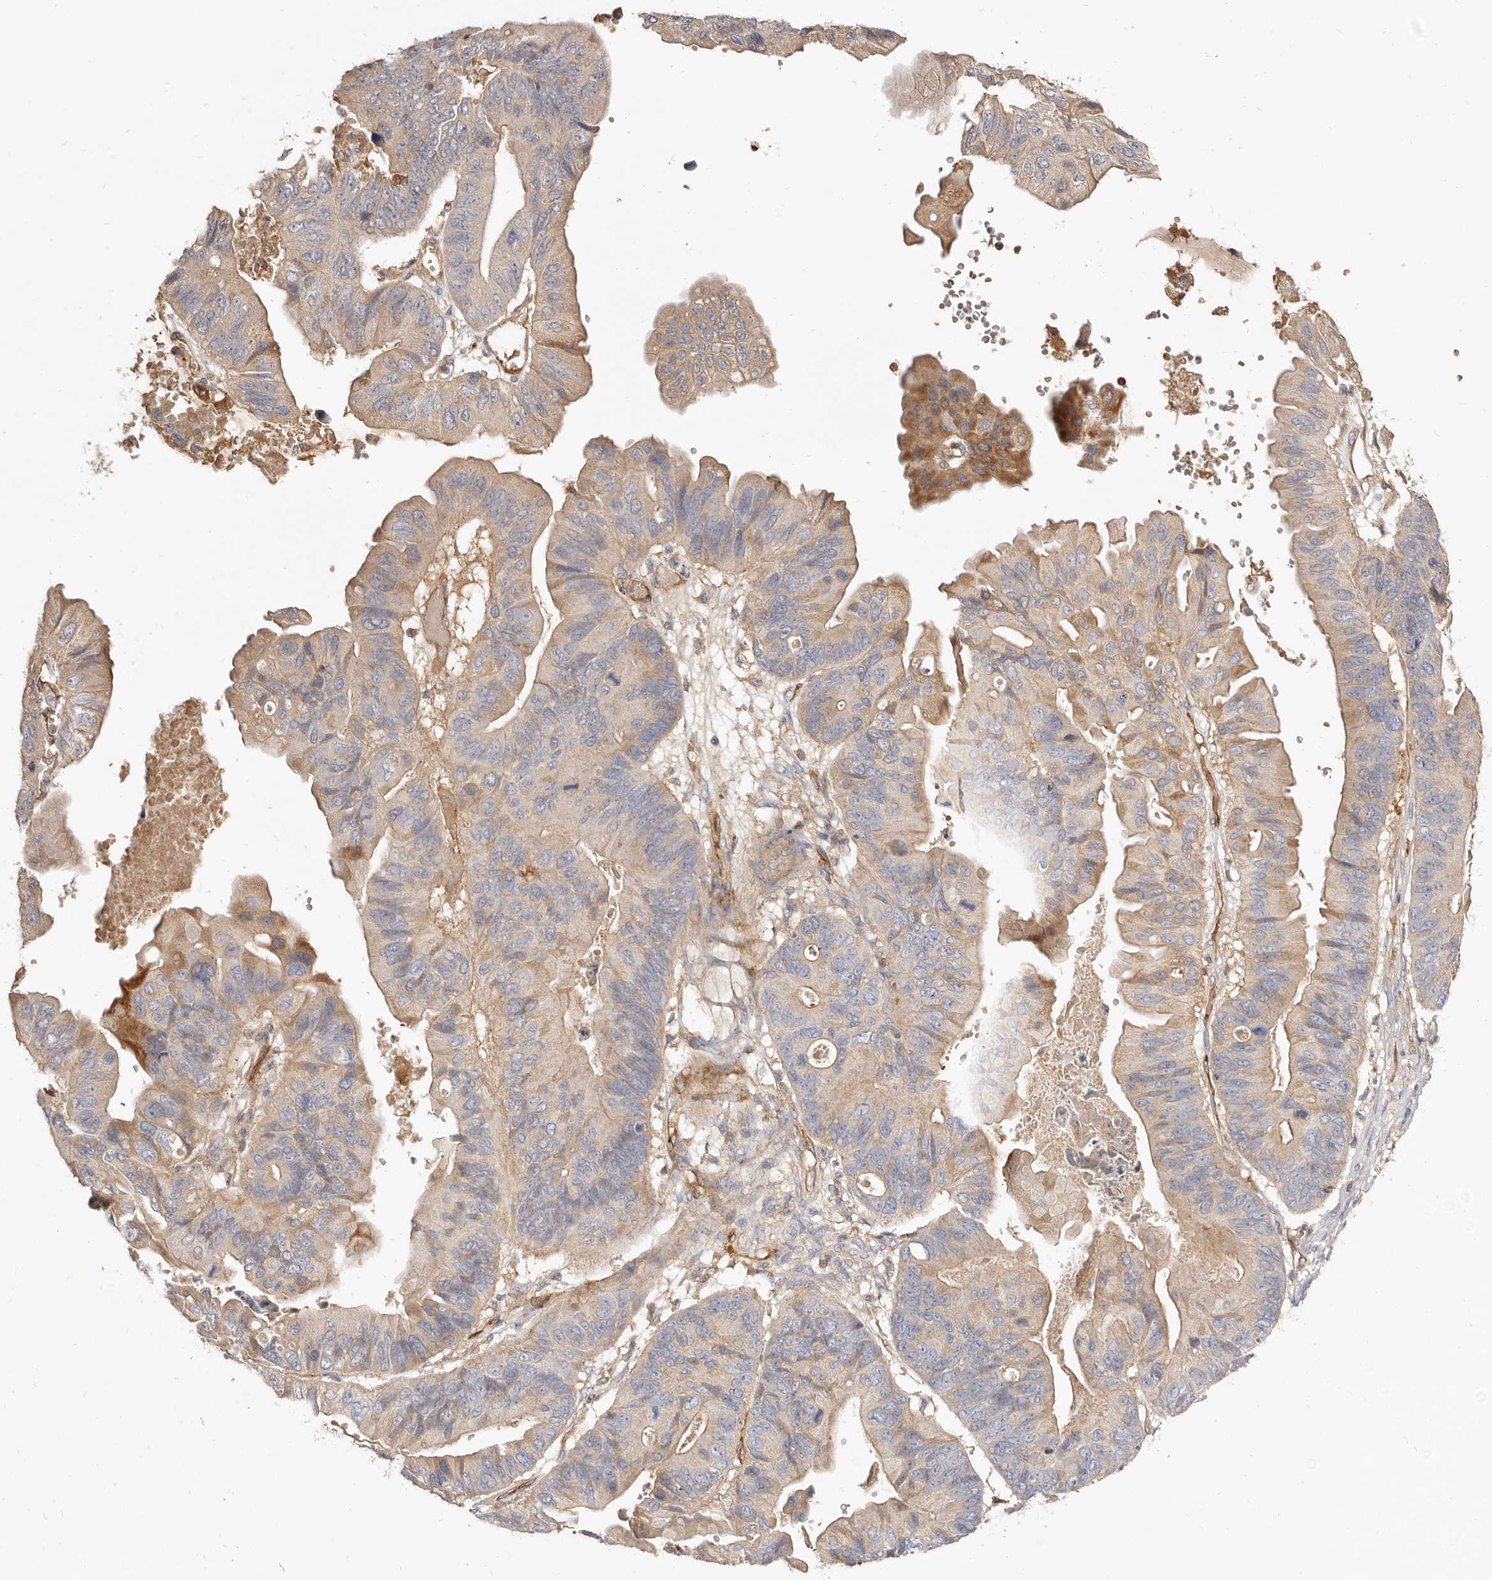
{"staining": {"intensity": "weak", "quantity": ">75%", "location": "cytoplasmic/membranous"}, "tissue": "ovarian cancer", "cell_type": "Tumor cells", "image_type": "cancer", "snomed": [{"axis": "morphology", "description": "Cystadenocarcinoma, mucinous, NOS"}, {"axis": "topography", "description": "Ovary"}], "caption": "Weak cytoplasmic/membranous protein expression is present in approximately >75% of tumor cells in ovarian cancer (mucinous cystadenocarcinoma).", "gene": "ADAMTS9", "patient": {"sex": "female", "age": 61}}